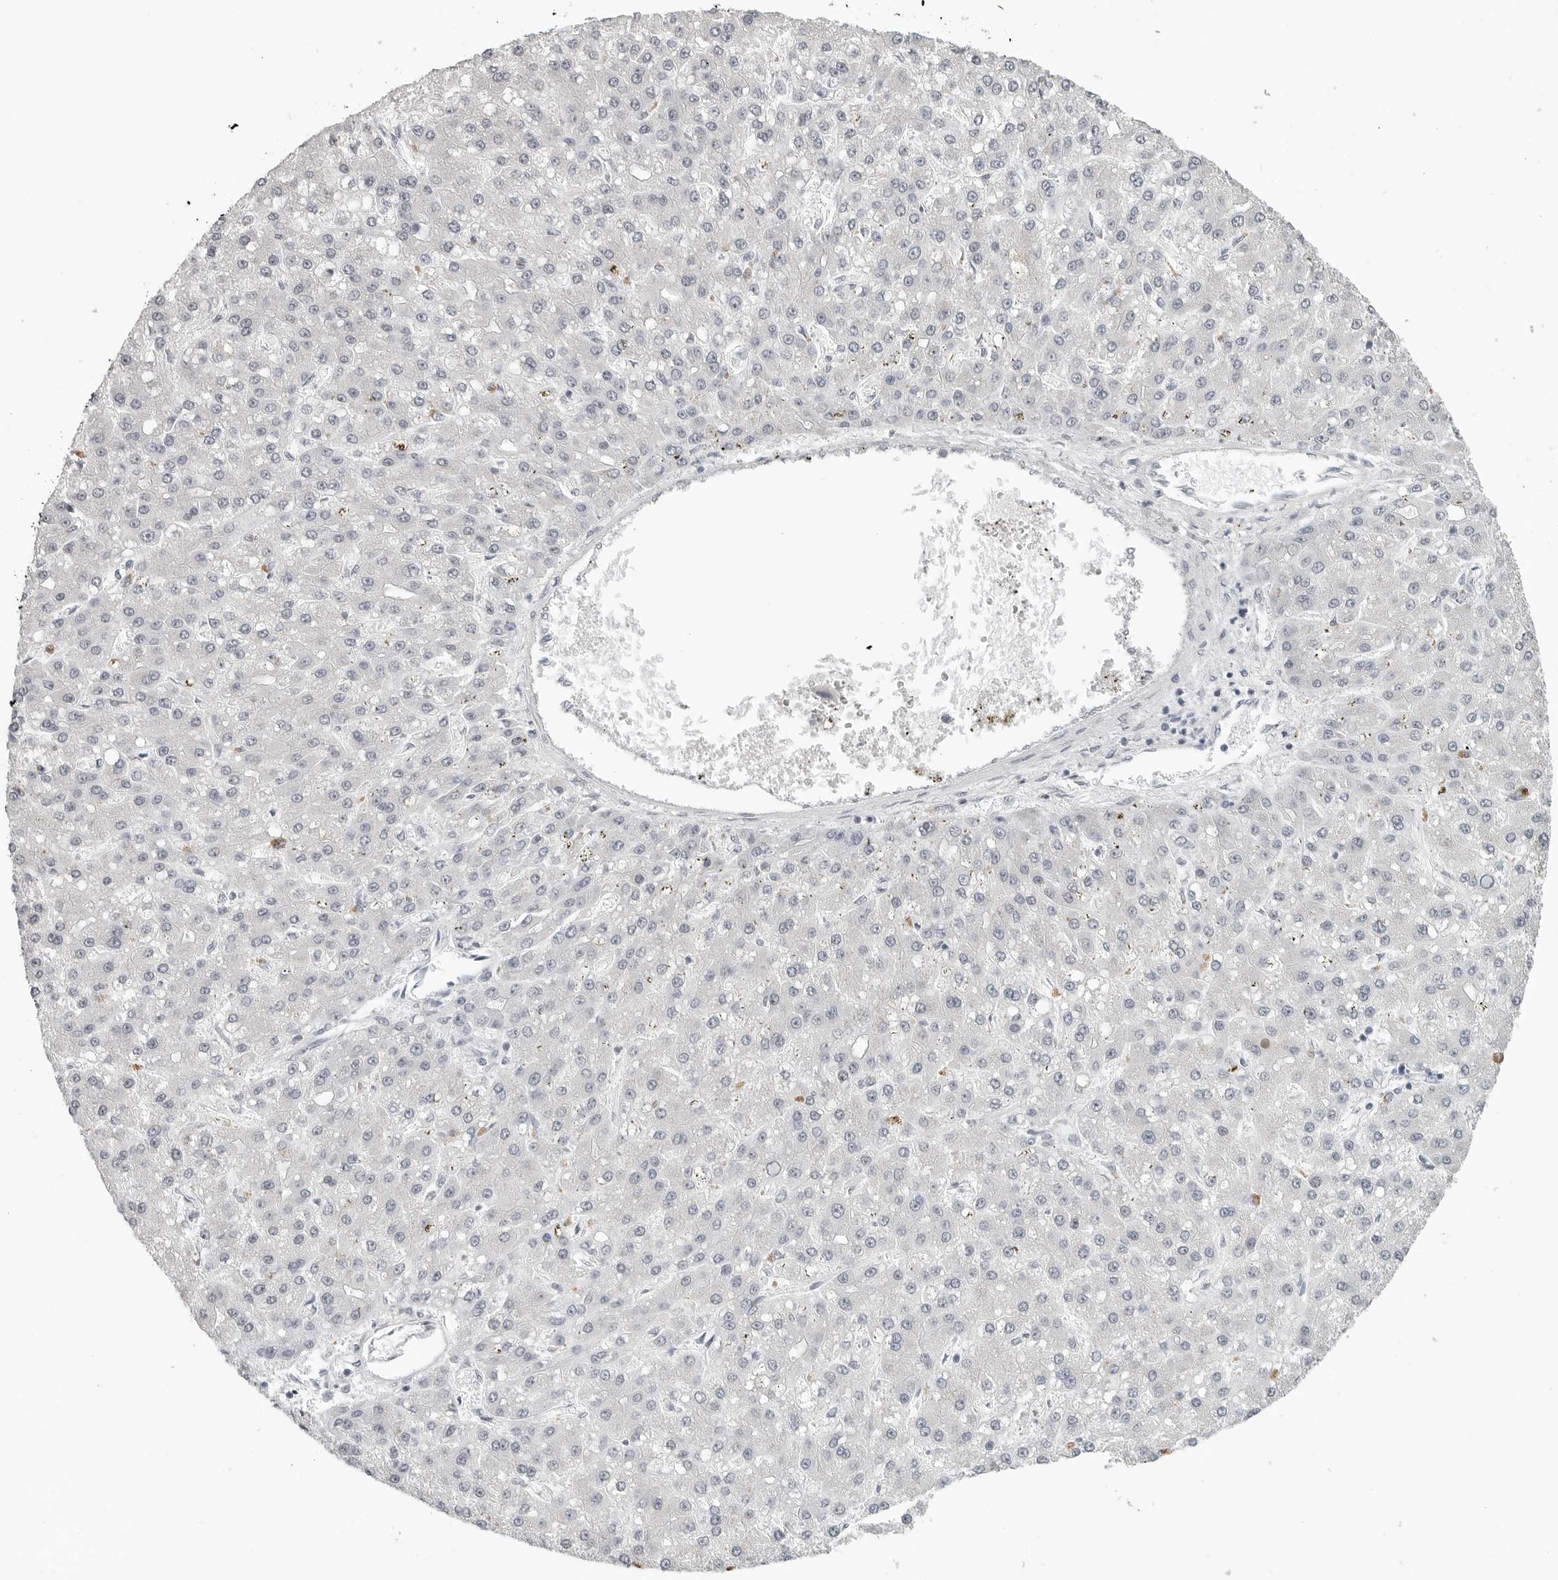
{"staining": {"intensity": "negative", "quantity": "none", "location": "none"}, "tissue": "liver cancer", "cell_type": "Tumor cells", "image_type": "cancer", "snomed": [{"axis": "morphology", "description": "Carcinoma, Hepatocellular, NOS"}, {"axis": "topography", "description": "Liver"}], "caption": "Image shows no protein expression in tumor cells of liver cancer tissue.", "gene": "BPIFA1", "patient": {"sex": "male", "age": 67}}